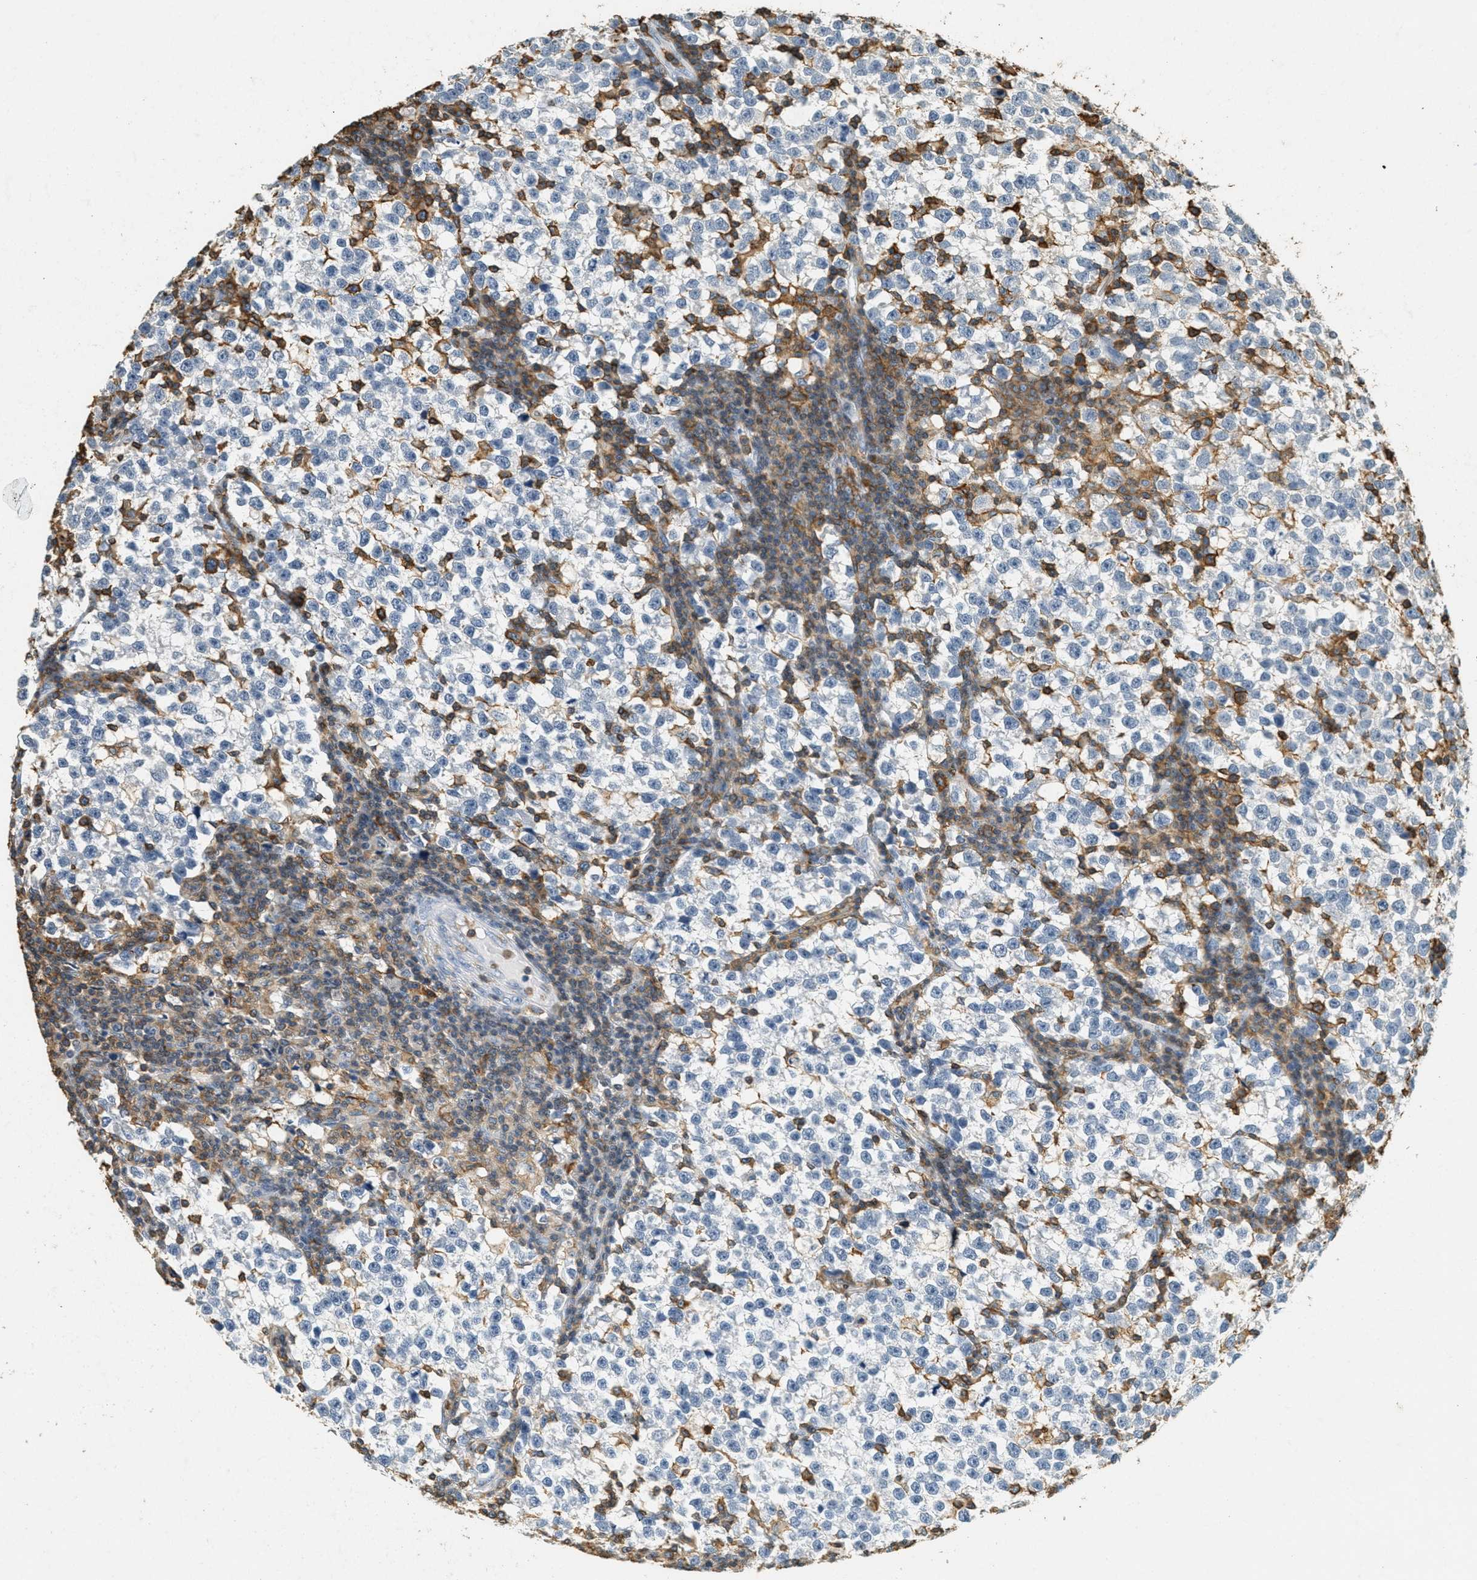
{"staining": {"intensity": "negative", "quantity": "none", "location": "none"}, "tissue": "testis cancer", "cell_type": "Tumor cells", "image_type": "cancer", "snomed": [{"axis": "morphology", "description": "Normal tissue, NOS"}, {"axis": "morphology", "description": "Seminoma, NOS"}, {"axis": "topography", "description": "Testis"}], "caption": "The histopathology image reveals no staining of tumor cells in seminoma (testis).", "gene": "LSP1", "patient": {"sex": "male", "age": 43}}